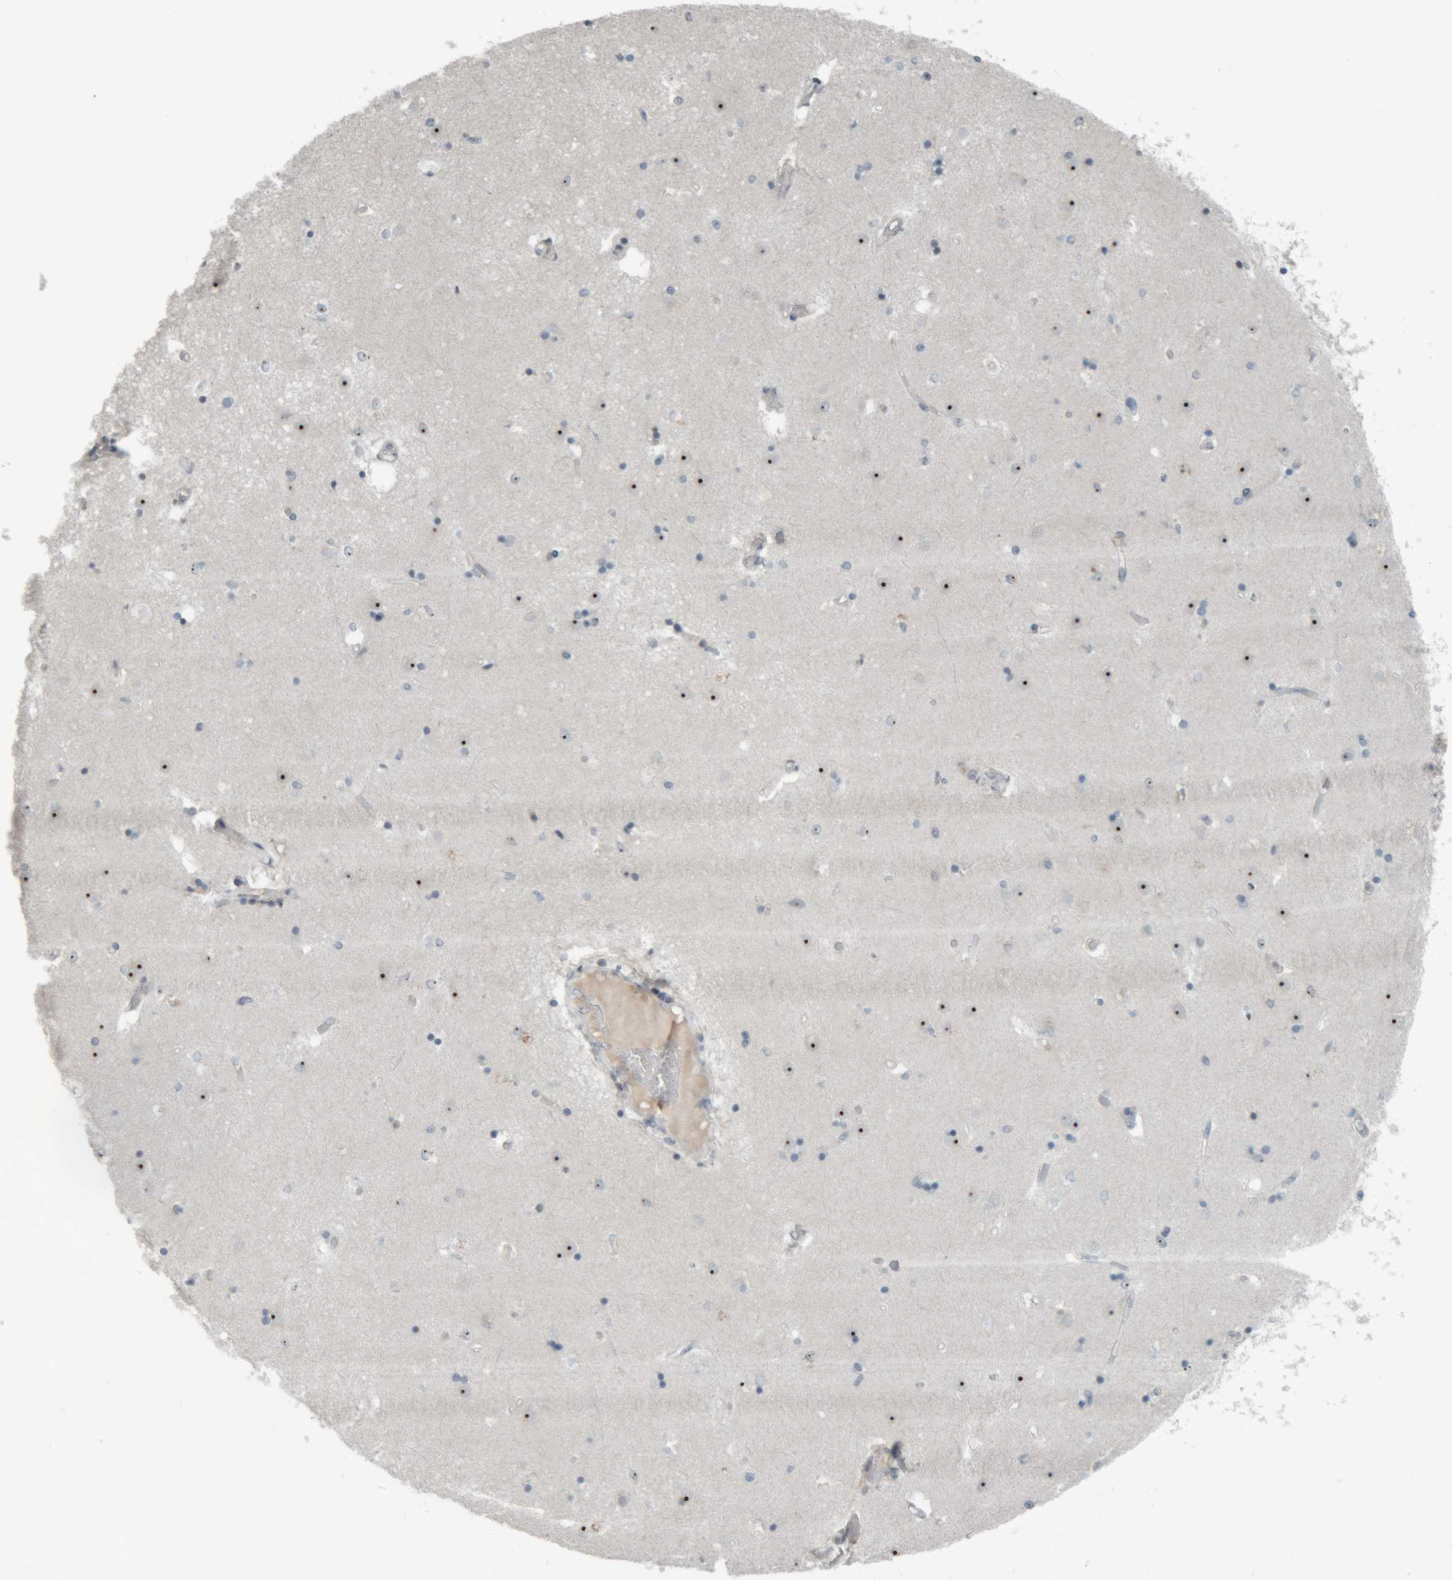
{"staining": {"intensity": "negative", "quantity": "none", "location": "none"}, "tissue": "caudate", "cell_type": "Glial cells", "image_type": "normal", "snomed": [{"axis": "morphology", "description": "Normal tissue, NOS"}, {"axis": "topography", "description": "Lateral ventricle wall"}], "caption": "IHC photomicrograph of unremarkable caudate stained for a protein (brown), which demonstrates no expression in glial cells.", "gene": "RPF1", "patient": {"sex": "male", "age": 45}}